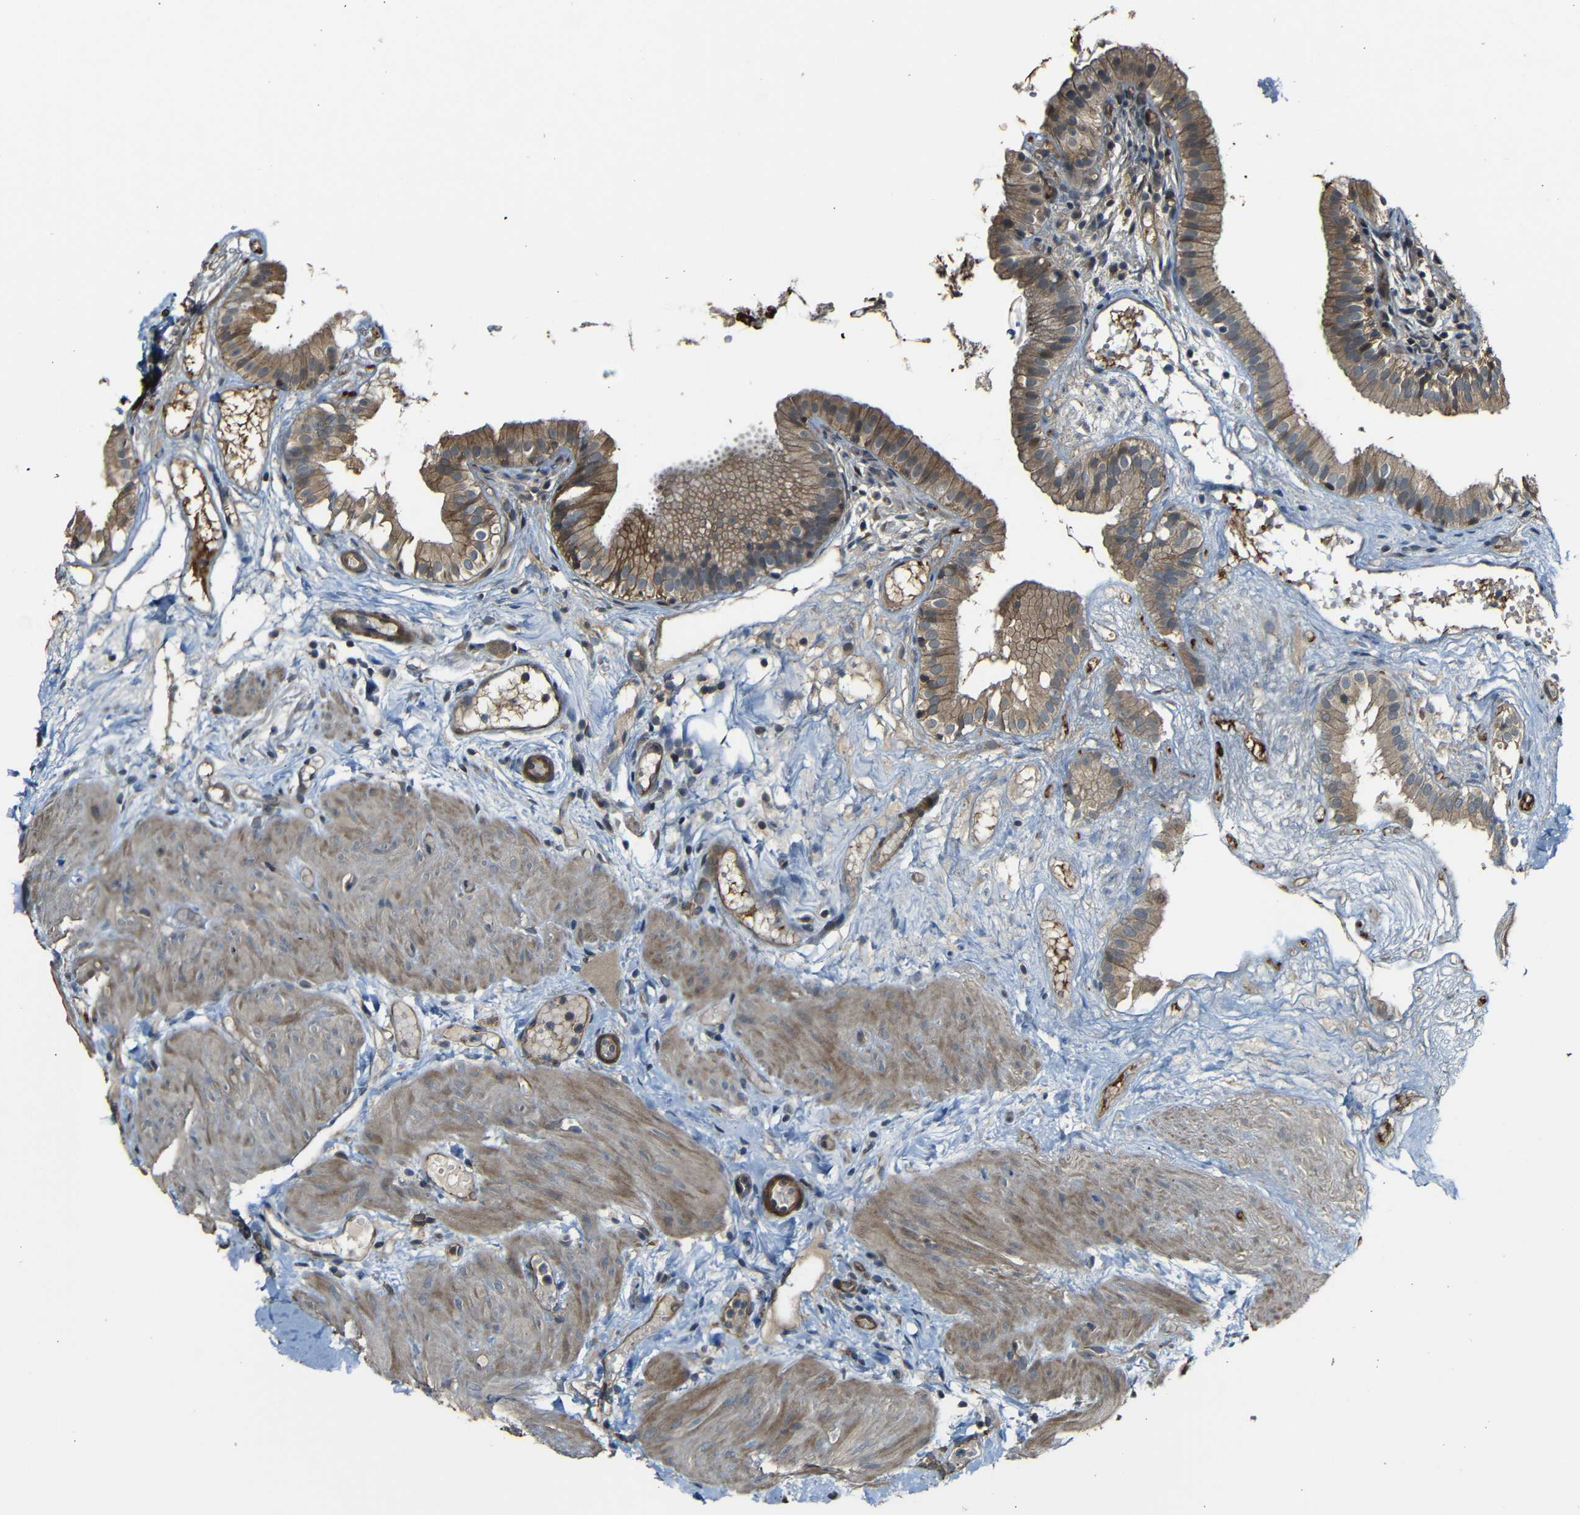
{"staining": {"intensity": "strong", "quantity": ">75%", "location": "cytoplasmic/membranous"}, "tissue": "gallbladder", "cell_type": "Glandular cells", "image_type": "normal", "snomed": [{"axis": "morphology", "description": "Normal tissue, NOS"}, {"axis": "topography", "description": "Gallbladder"}], "caption": "This is an image of immunohistochemistry staining of benign gallbladder, which shows strong staining in the cytoplasmic/membranous of glandular cells.", "gene": "RELL1", "patient": {"sex": "female", "age": 26}}